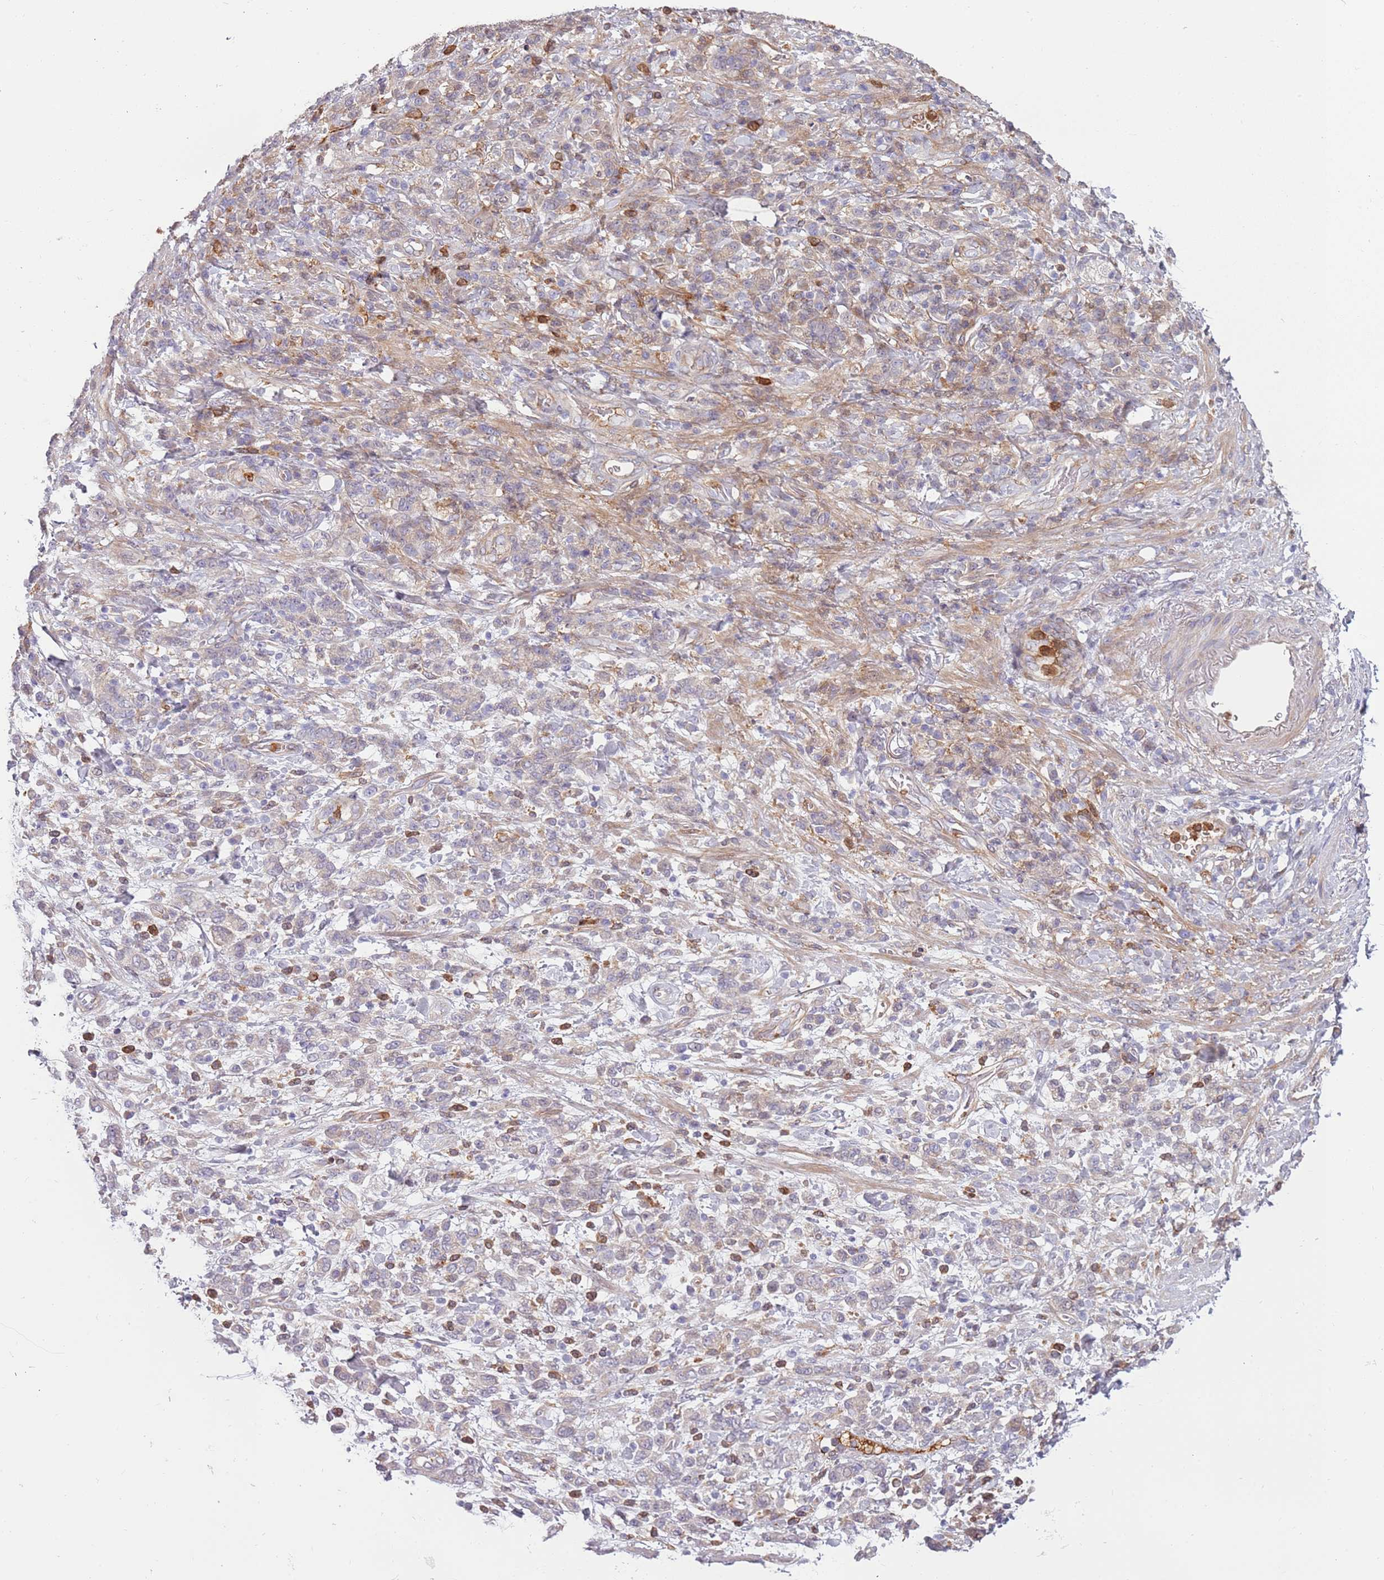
{"staining": {"intensity": "weak", "quantity": "<25%", "location": "cytoplasmic/membranous"}, "tissue": "stomach cancer", "cell_type": "Tumor cells", "image_type": "cancer", "snomed": [{"axis": "morphology", "description": "Adenocarcinoma, NOS"}, {"axis": "topography", "description": "Stomach"}], "caption": "This is a photomicrograph of immunohistochemistry (IHC) staining of adenocarcinoma (stomach), which shows no expression in tumor cells.", "gene": "NADK", "patient": {"sex": "male", "age": 77}}